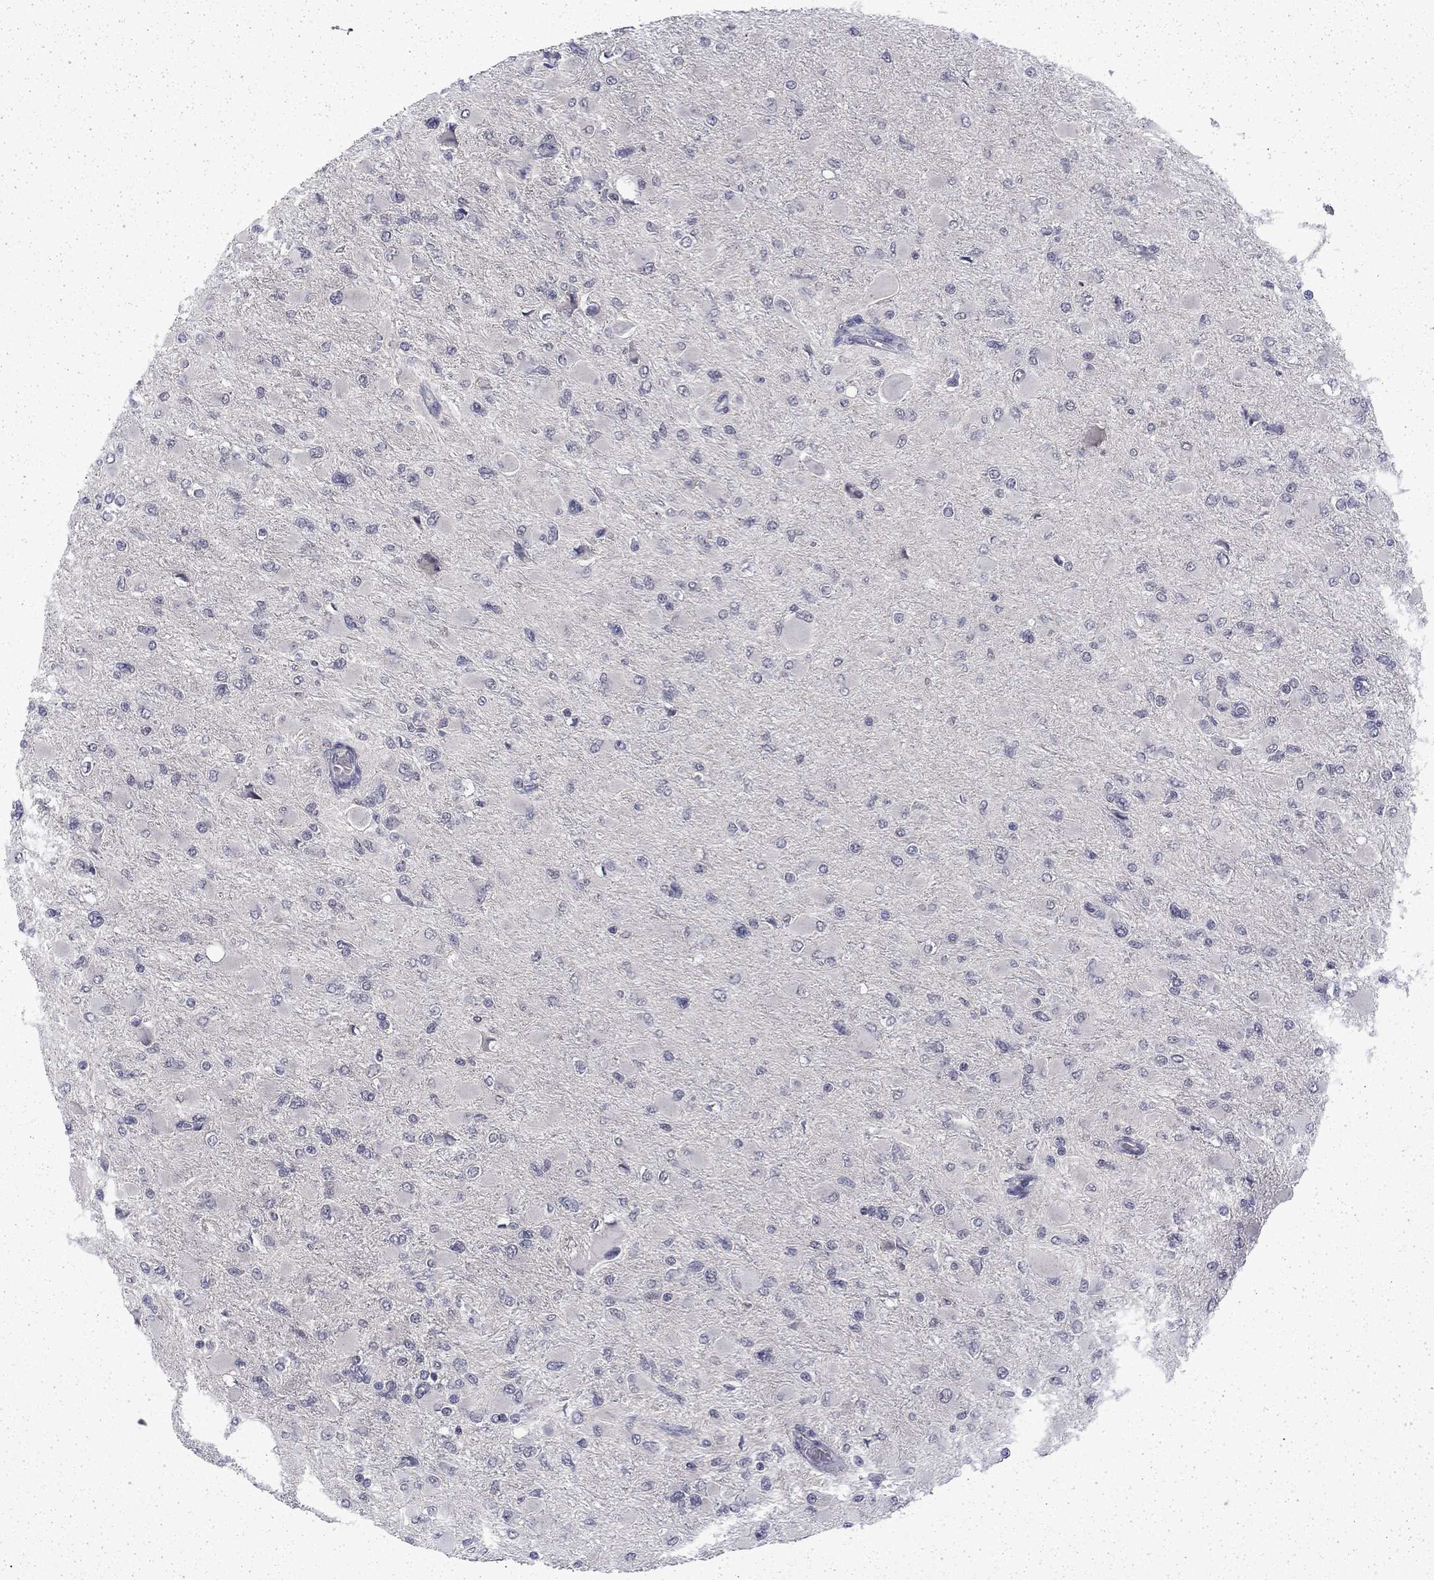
{"staining": {"intensity": "negative", "quantity": "none", "location": "none"}, "tissue": "glioma", "cell_type": "Tumor cells", "image_type": "cancer", "snomed": [{"axis": "morphology", "description": "Glioma, malignant, High grade"}, {"axis": "topography", "description": "Cerebral cortex"}], "caption": "This is a photomicrograph of IHC staining of glioma, which shows no staining in tumor cells.", "gene": "CHAT", "patient": {"sex": "female", "age": 36}}